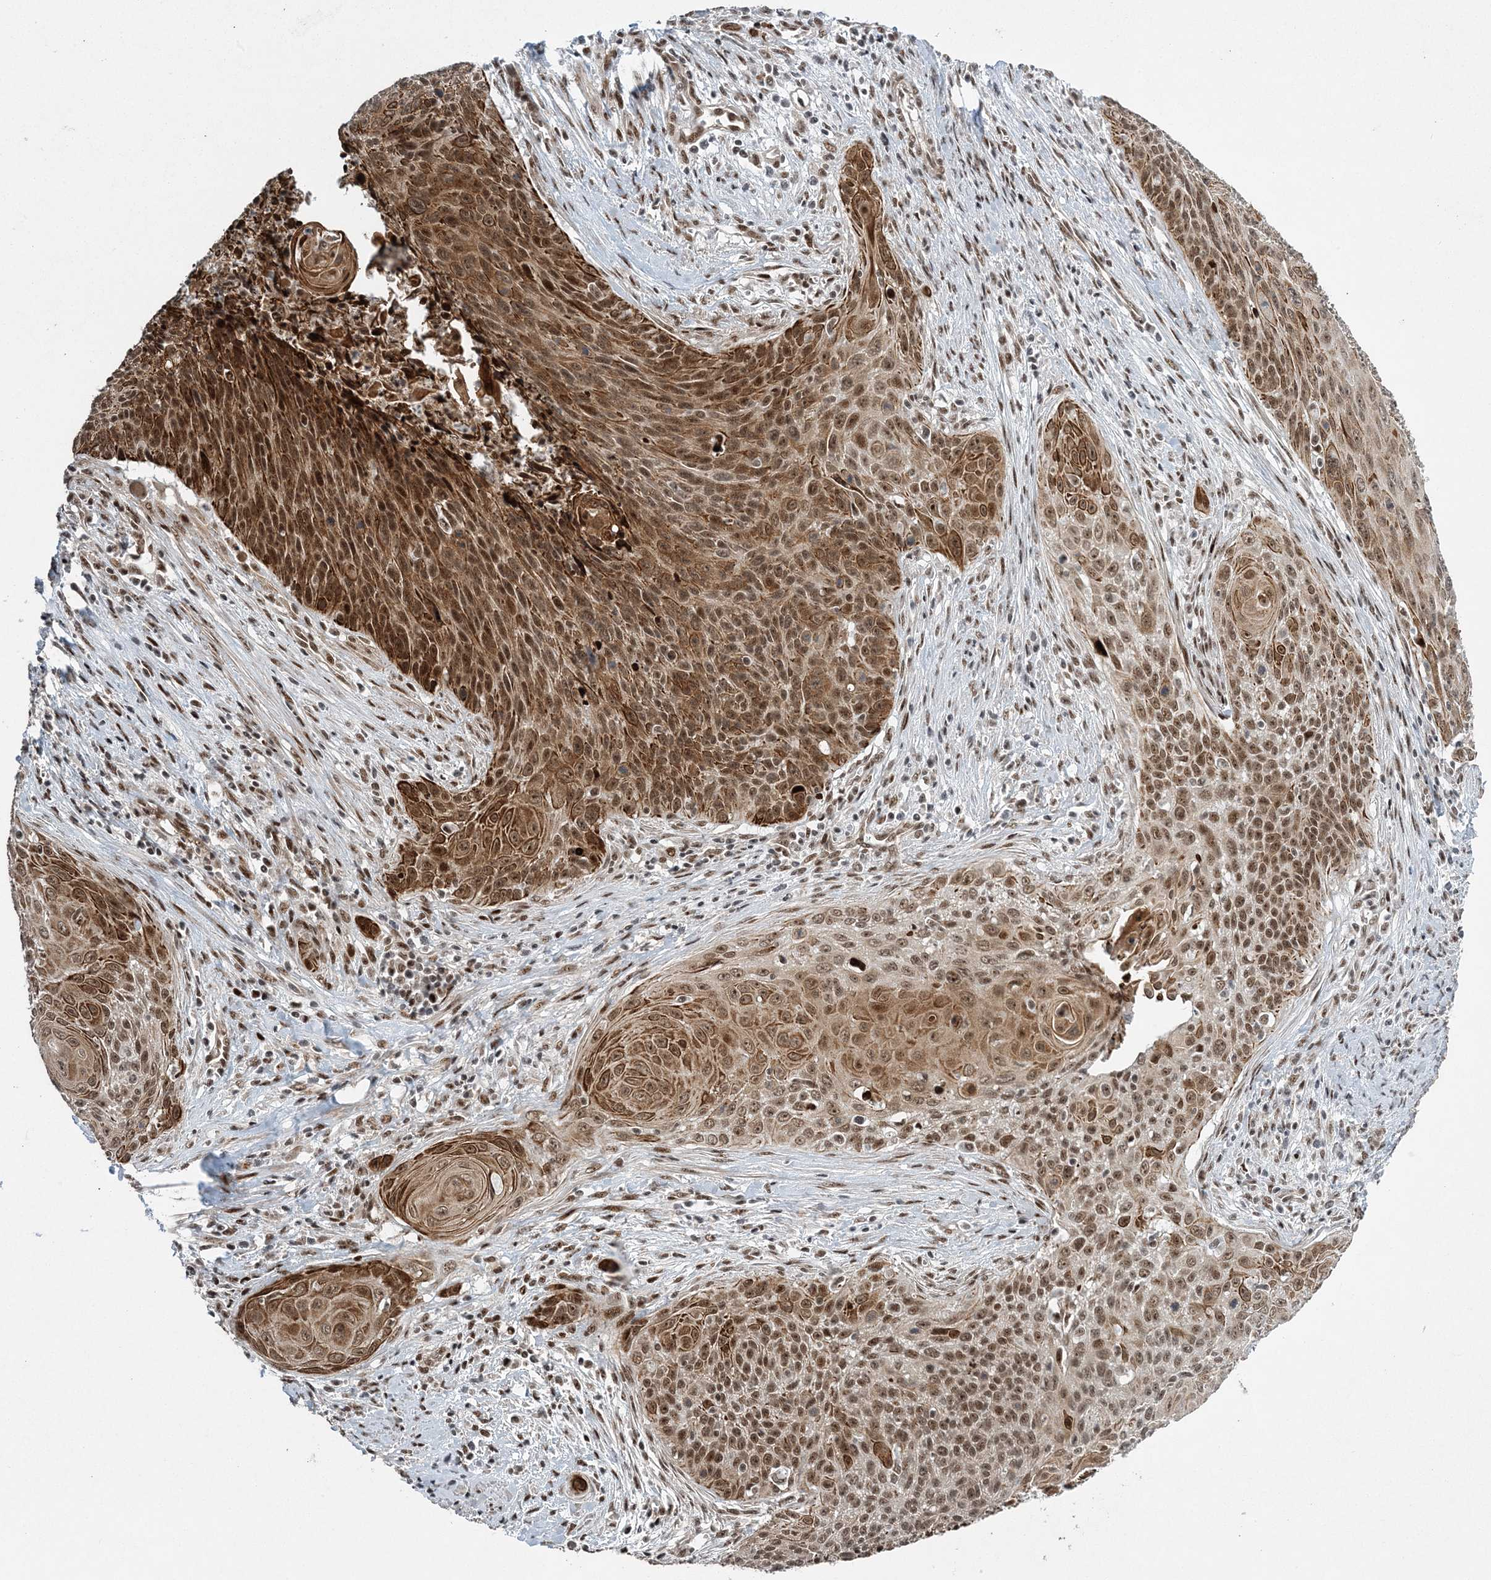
{"staining": {"intensity": "strong", "quantity": ">75%", "location": "cytoplasmic/membranous,nuclear"}, "tissue": "cervical cancer", "cell_type": "Tumor cells", "image_type": "cancer", "snomed": [{"axis": "morphology", "description": "Squamous cell carcinoma, NOS"}, {"axis": "topography", "description": "Cervix"}], "caption": "Tumor cells show high levels of strong cytoplasmic/membranous and nuclear positivity in about >75% of cells in human cervical cancer (squamous cell carcinoma). (Brightfield microscopy of DAB IHC at high magnification).", "gene": "CWC22", "patient": {"sex": "female", "age": 55}}